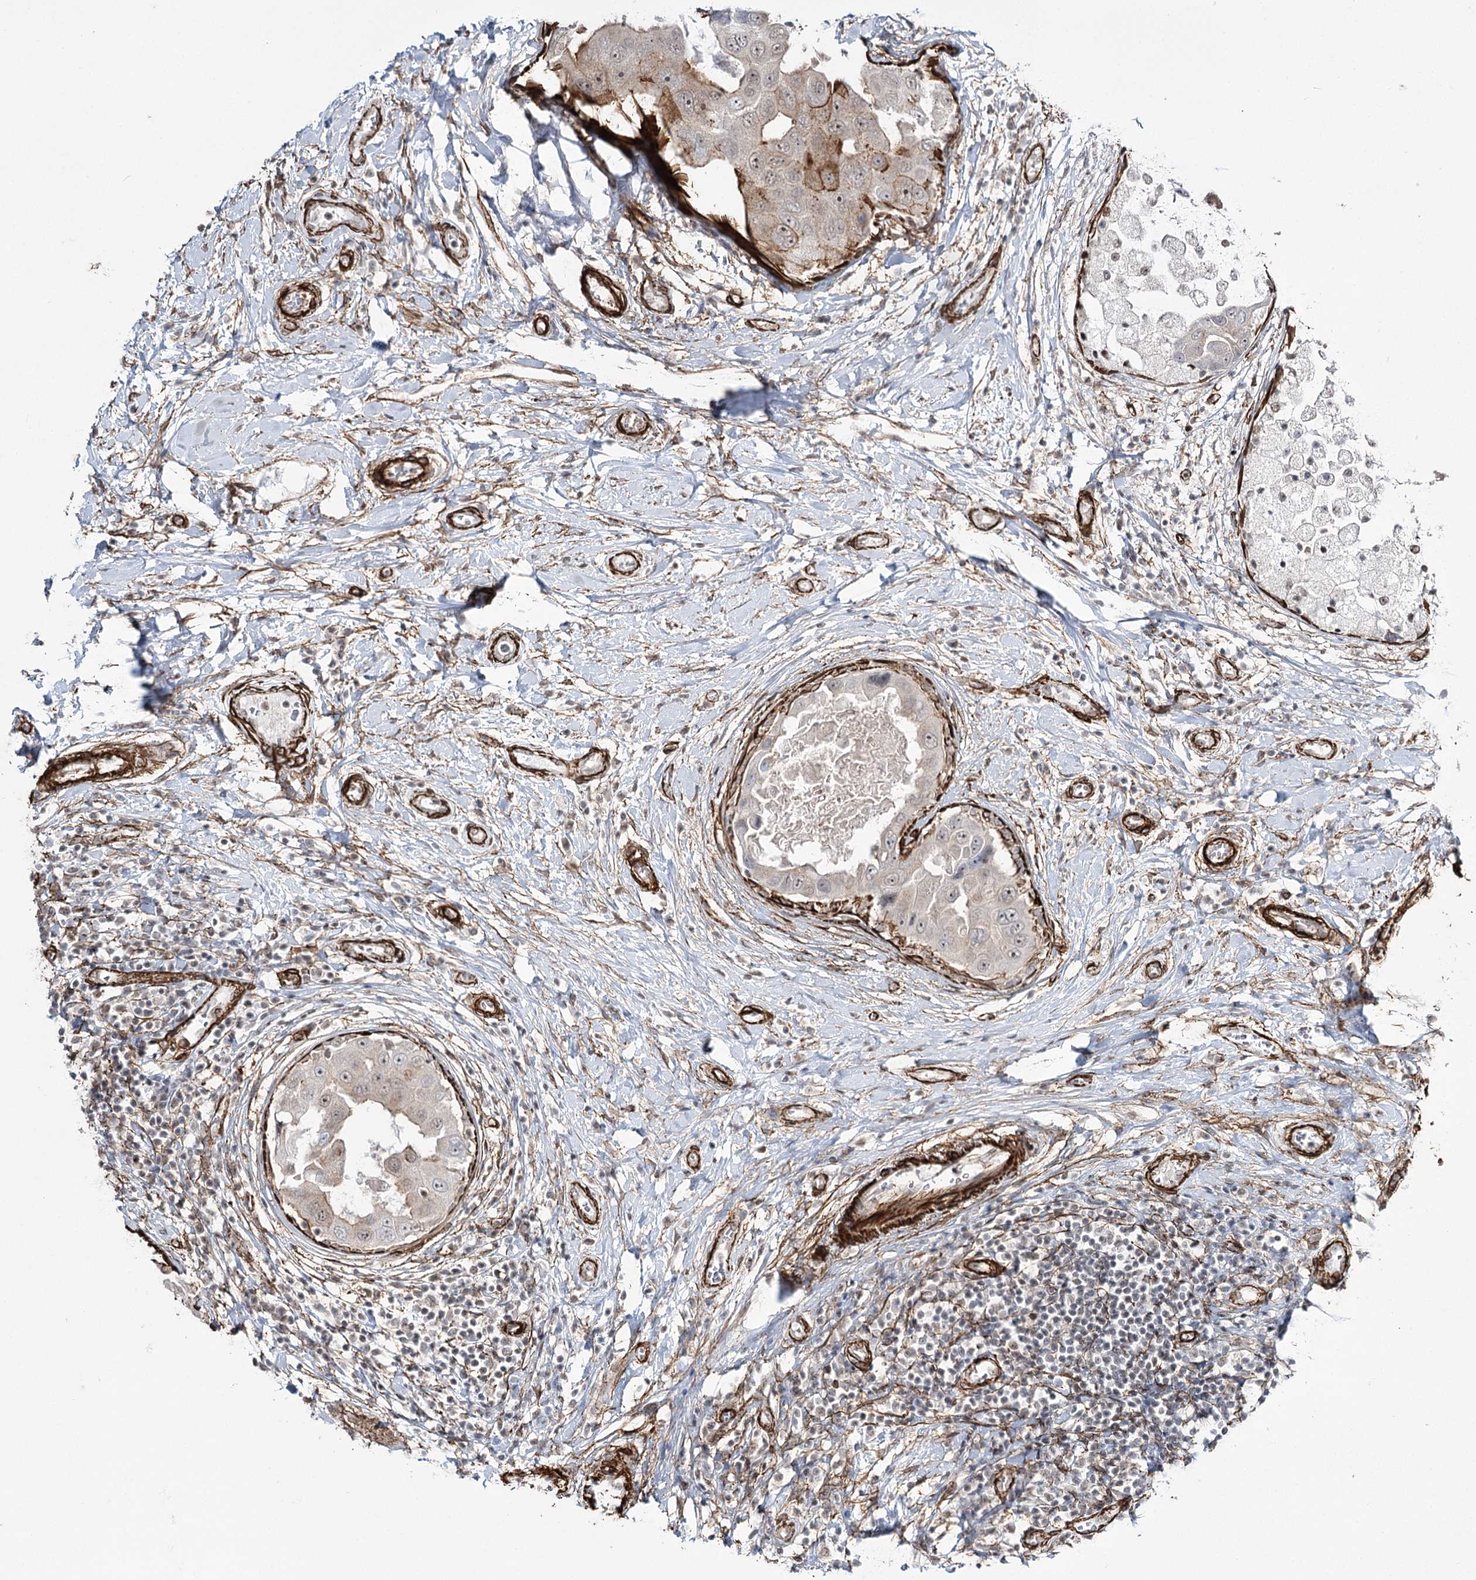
{"staining": {"intensity": "moderate", "quantity": "<25%", "location": "cytoplasmic/membranous,nuclear"}, "tissue": "breast cancer", "cell_type": "Tumor cells", "image_type": "cancer", "snomed": [{"axis": "morphology", "description": "Duct carcinoma"}, {"axis": "topography", "description": "Breast"}], "caption": "Immunohistochemistry micrograph of intraductal carcinoma (breast) stained for a protein (brown), which reveals low levels of moderate cytoplasmic/membranous and nuclear staining in approximately <25% of tumor cells.", "gene": "CWF19L1", "patient": {"sex": "female", "age": 27}}